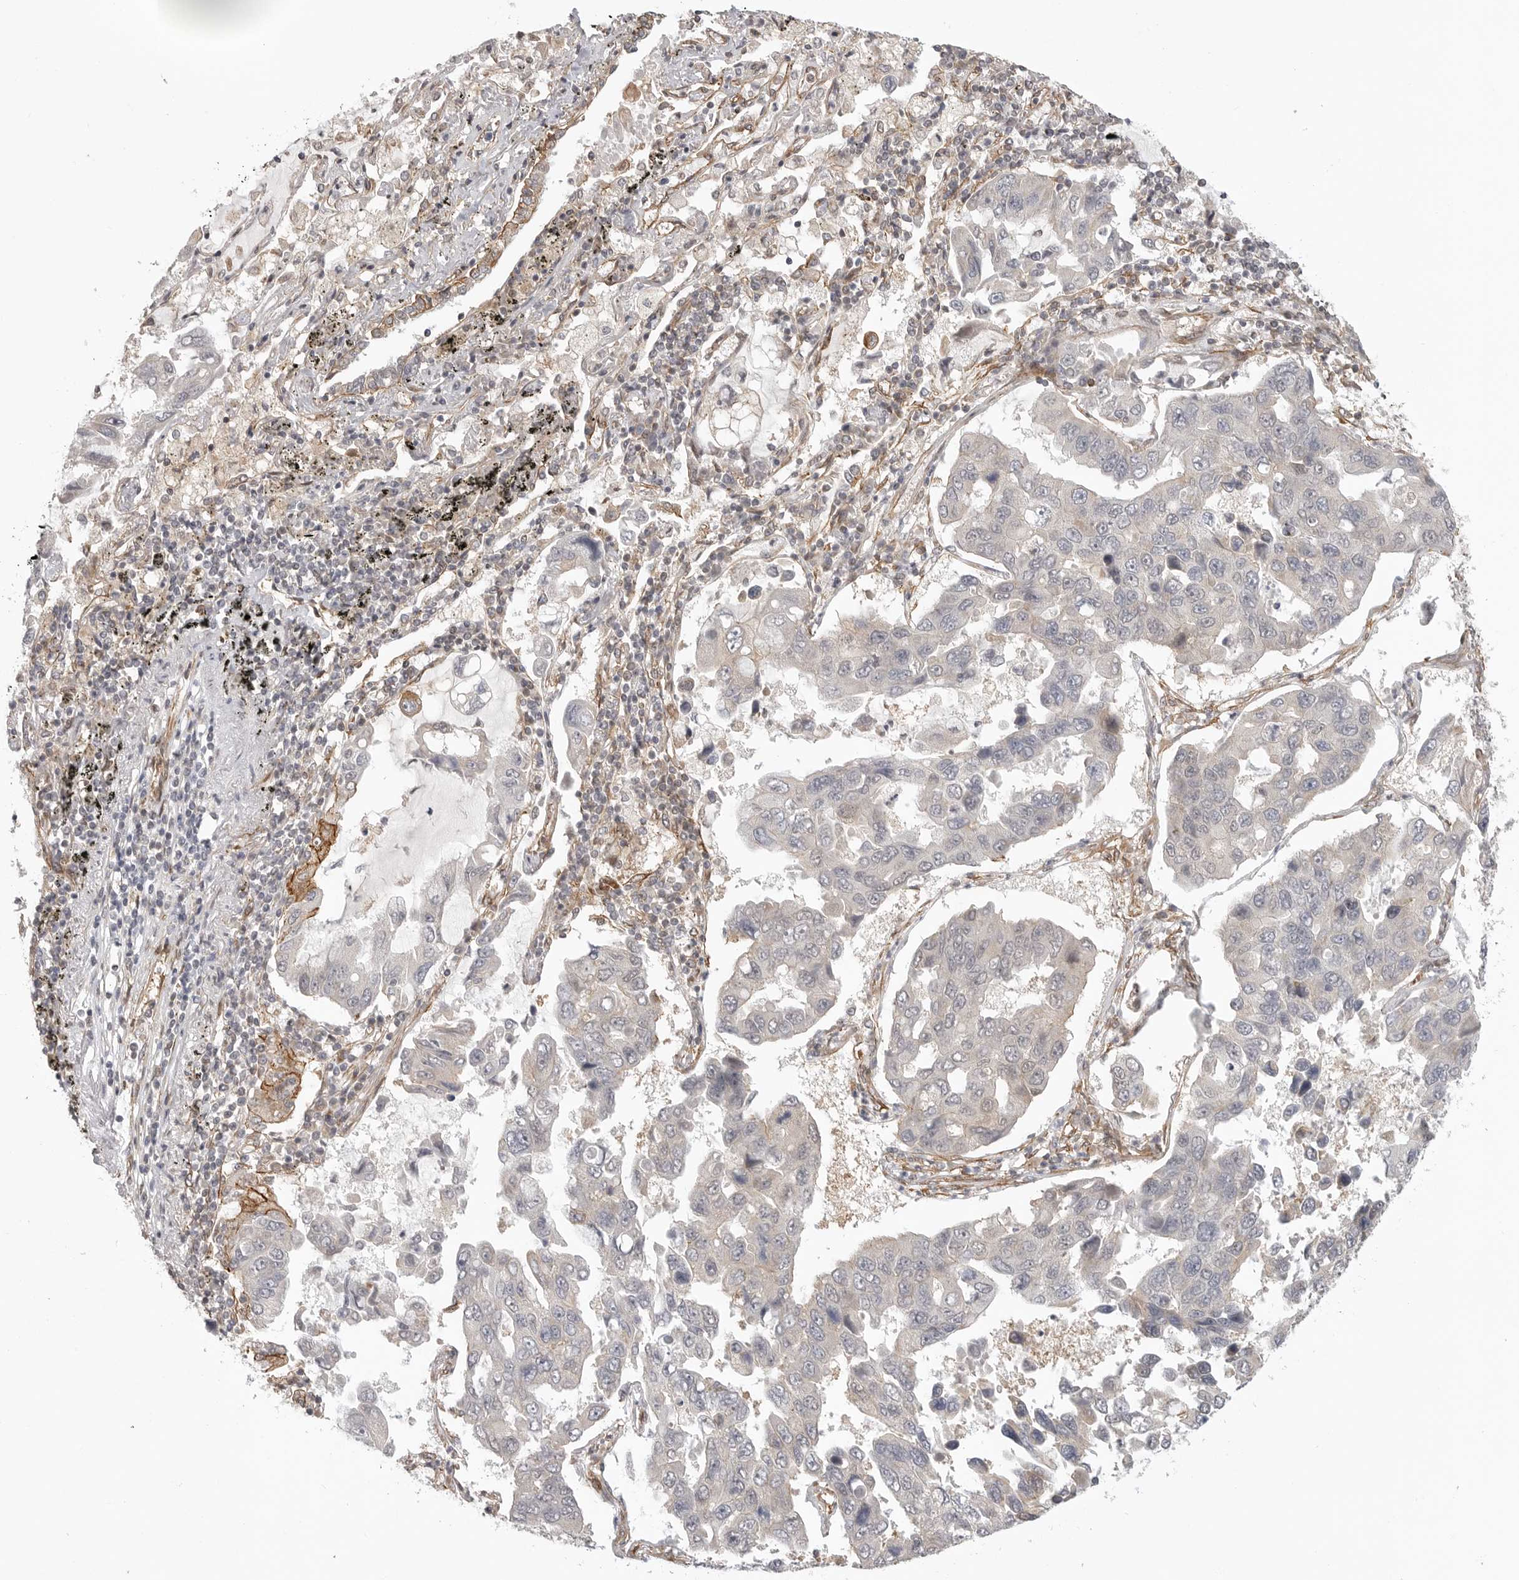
{"staining": {"intensity": "negative", "quantity": "none", "location": "none"}, "tissue": "lung cancer", "cell_type": "Tumor cells", "image_type": "cancer", "snomed": [{"axis": "morphology", "description": "Adenocarcinoma, NOS"}, {"axis": "topography", "description": "Lung"}], "caption": "Immunohistochemical staining of human lung adenocarcinoma demonstrates no significant positivity in tumor cells. (DAB (3,3'-diaminobenzidine) immunohistochemistry (IHC), high magnification).", "gene": "ATOH7", "patient": {"sex": "male", "age": 64}}